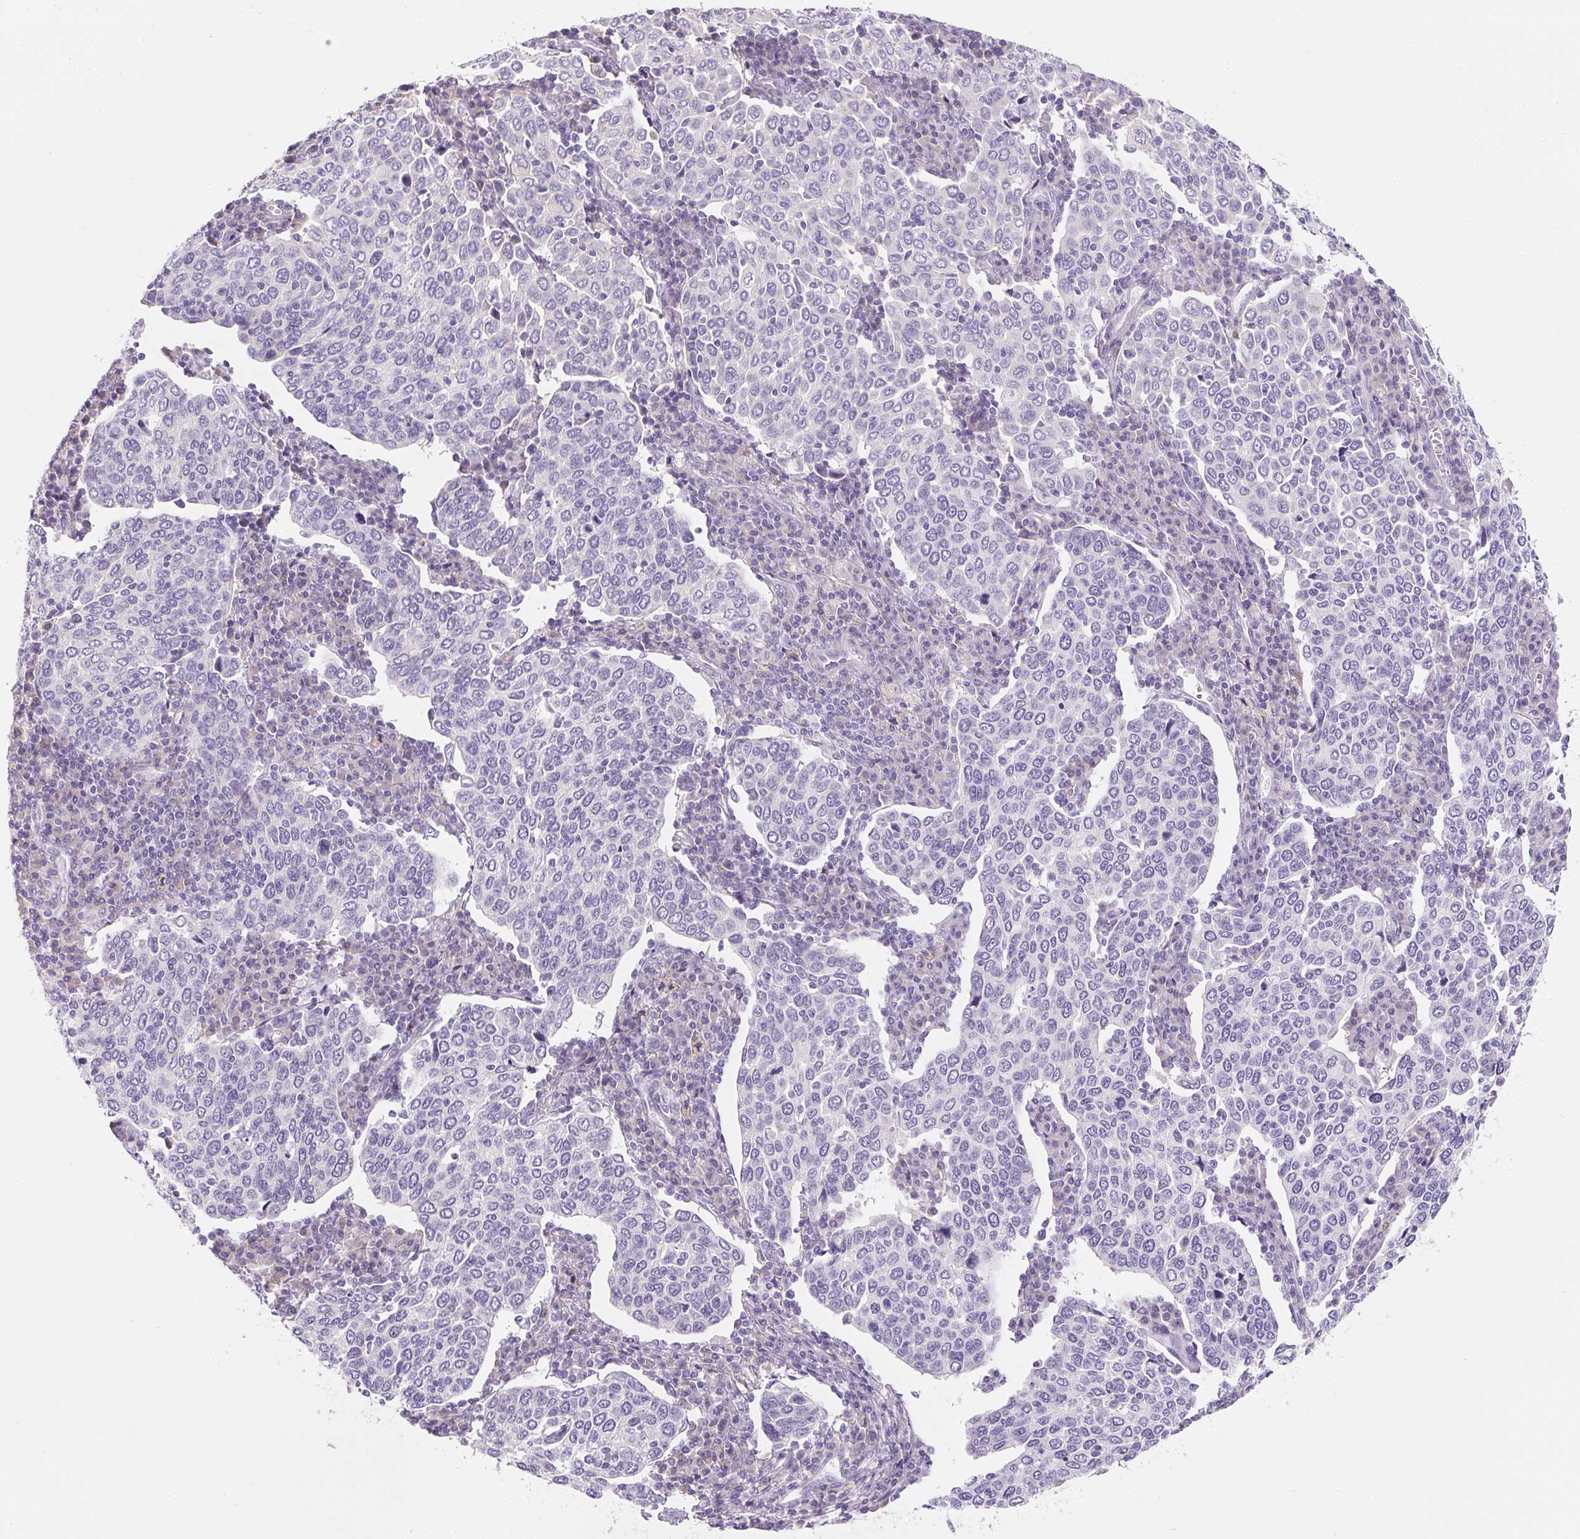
{"staining": {"intensity": "negative", "quantity": "none", "location": "none"}, "tissue": "cervical cancer", "cell_type": "Tumor cells", "image_type": "cancer", "snomed": [{"axis": "morphology", "description": "Squamous cell carcinoma, NOS"}, {"axis": "topography", "description": "Cervix"}], "caption": "An immunohistochemistry photomicrograph of cervical squamous cell carcinoma is shown. There is no staining in tumor cells of cervical squamous cell carcinoma. The staining was performed using DAB (3,3'-diaminobenzidine) to visualize the protein expression in brown, while the nuclei were stained in blue with hematoxylin (Magnification: 20x).", "gene": "PWWP3B", "patient": {"sex": "female", "age": 40}}